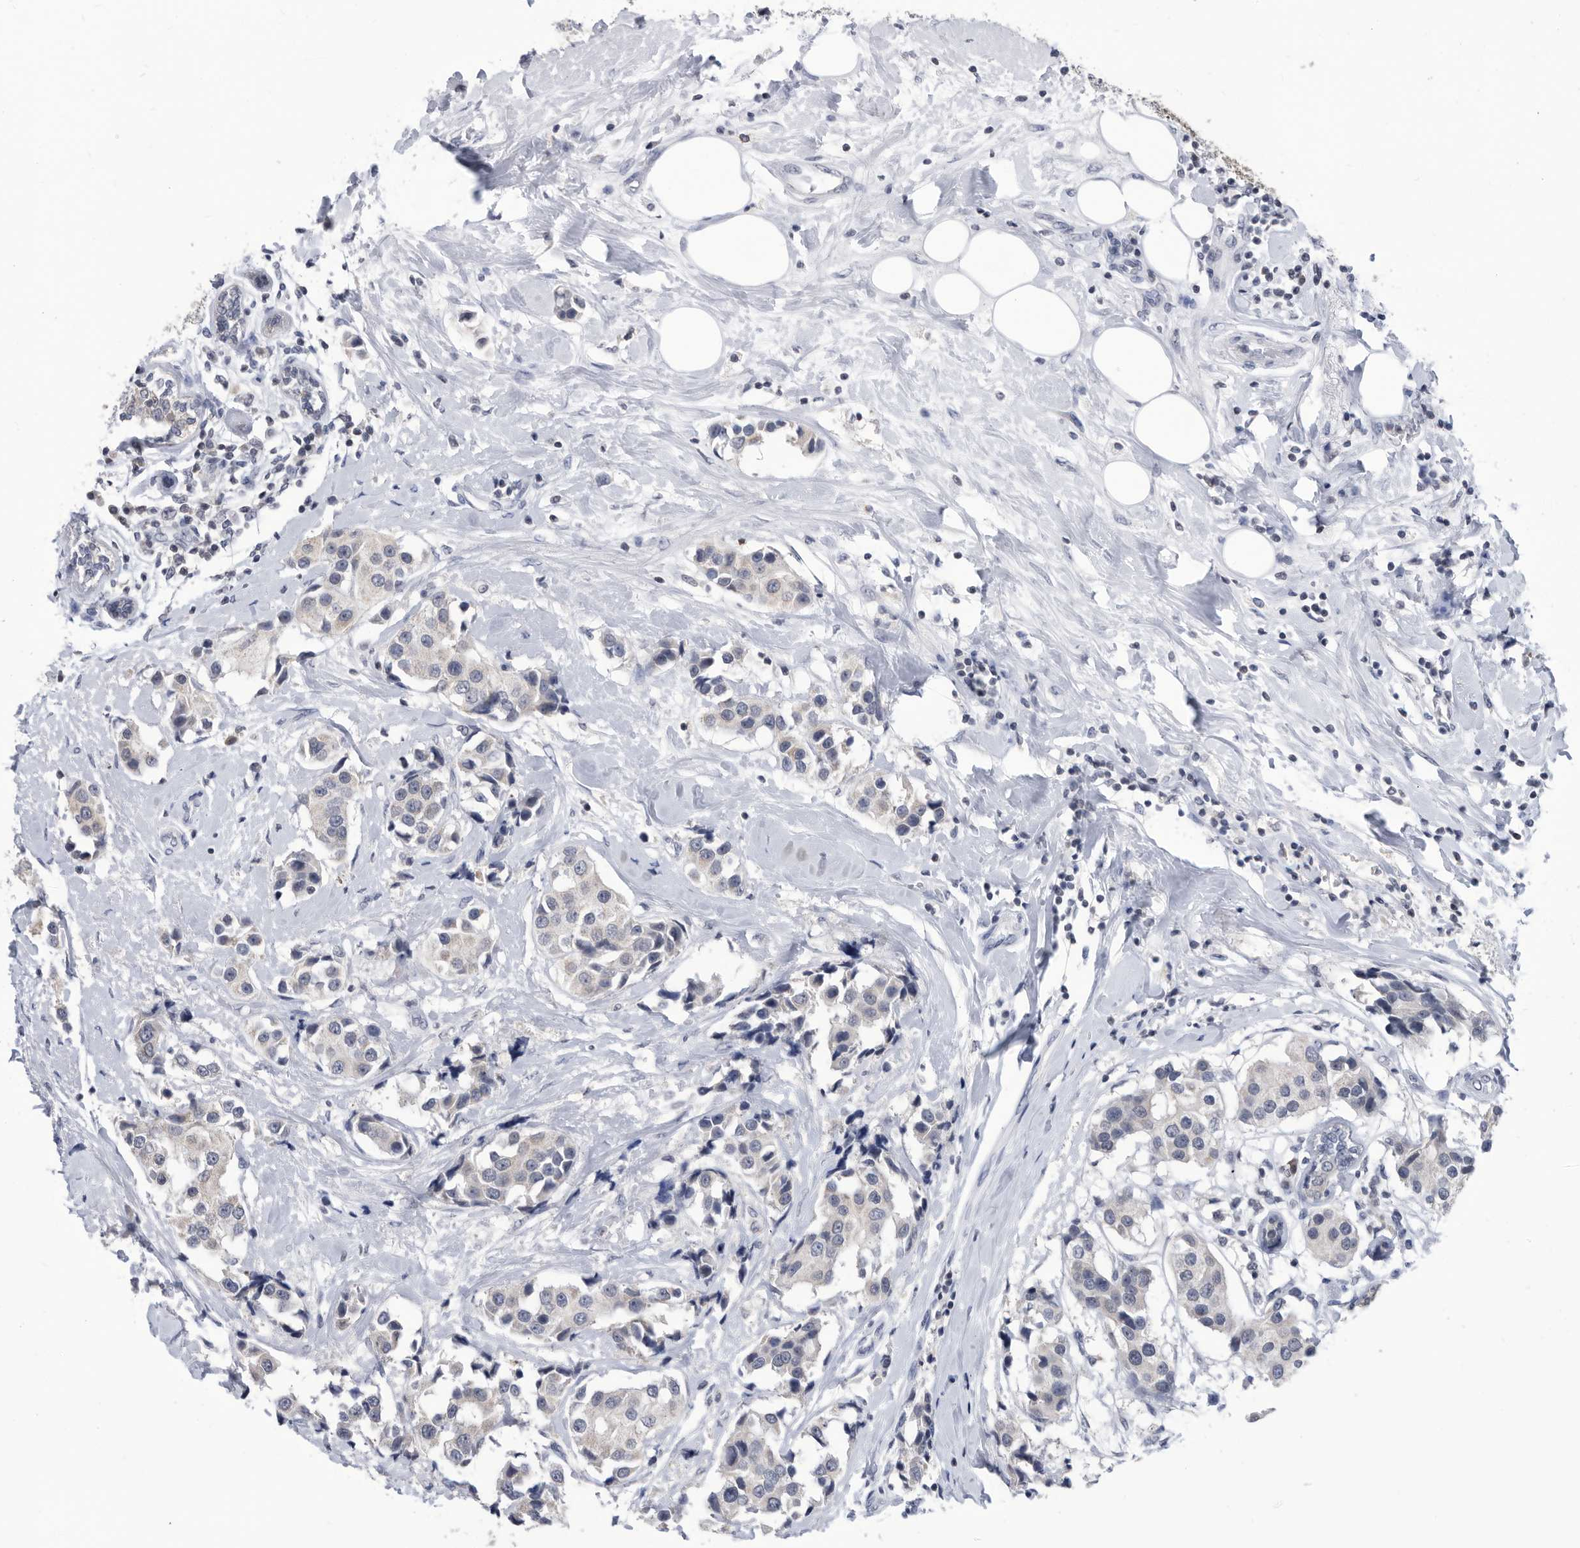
{"staining": {"intensity": "negative", "quantity": "none", "location": "none"}, "tissue": "breast cancer", "cell_type": "Tumor cells", "image_type": "cancer", "snomed": [{"axis": "morphology", "description": "Normal tissue, NOS"}, {"axis": "morphology", "description": "Duct carcinoma"}, {"axis": "topography", "description": "Breast"}], "caption": "High magnification brightfield microscopy of invasive ductal carcinoma (breast) stained with DAB (3,3'-diaminobenzidine) (brown) and counterstained with hematoxylin (blue): tumor cells show no significant positivity.", "gene": "TSTD1", "patient": {"sex": "female", "age": 39}}